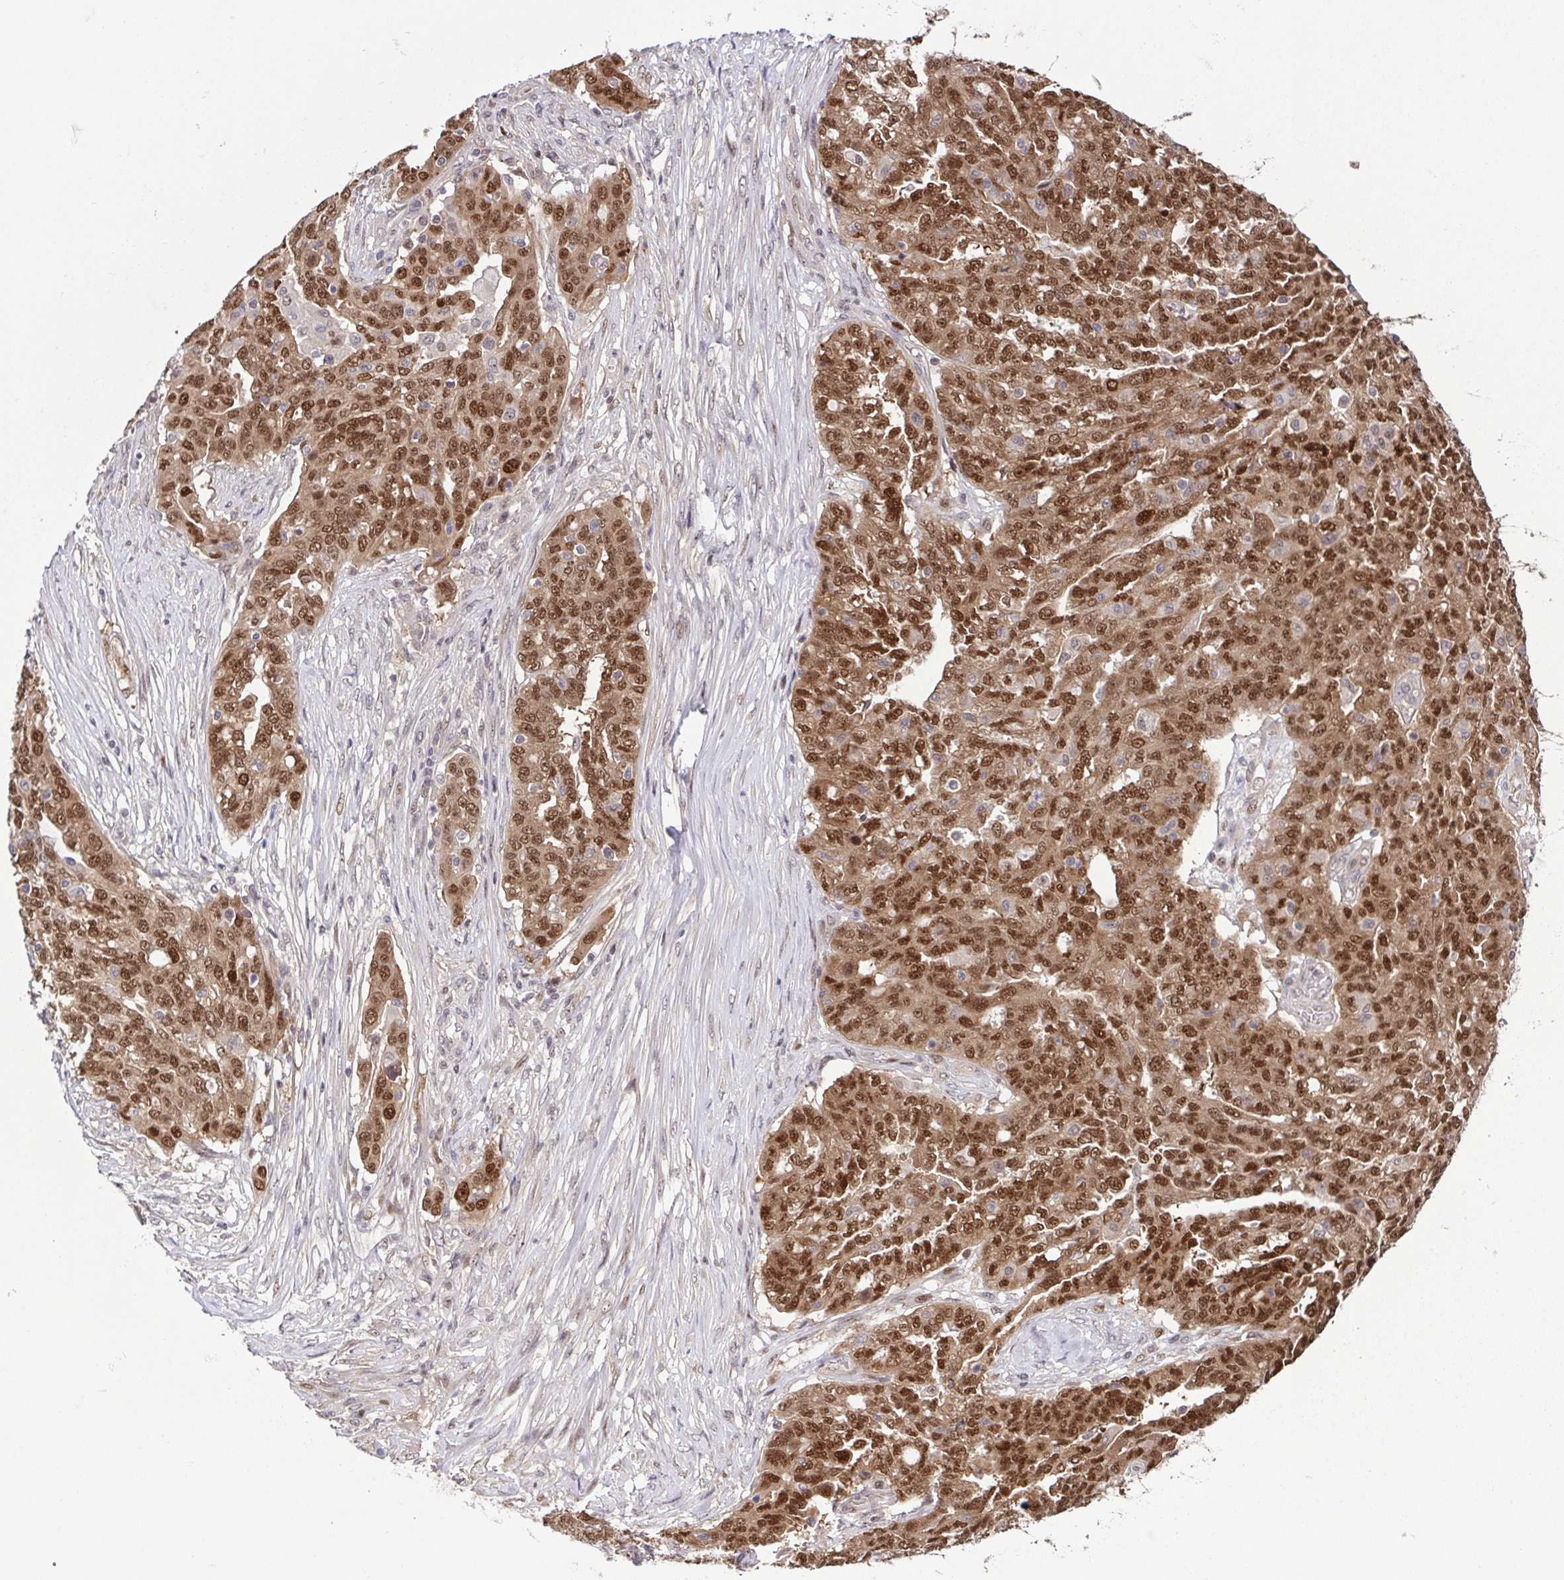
{"staining": {"intensity": "moderate", "quantity": ">75%", "location": "nuclear"}, "tissue": "ovarian cancer", "cell_type": "Tumor cells", "image_type": "cancer", "snomed": [{"axis": "morphology", "description": "Cystadenocarcinoma, serous, NOS"}, {"axis": "topography", "description": "Ovary"}], "caption": "A brown stain labels moderate nuclear staining of a protein in human serous cystadenocarcinoma (ovarian) tumor cells.", "gene": "DNAJB1", "patient": {"sex": "female", "age": 67}}